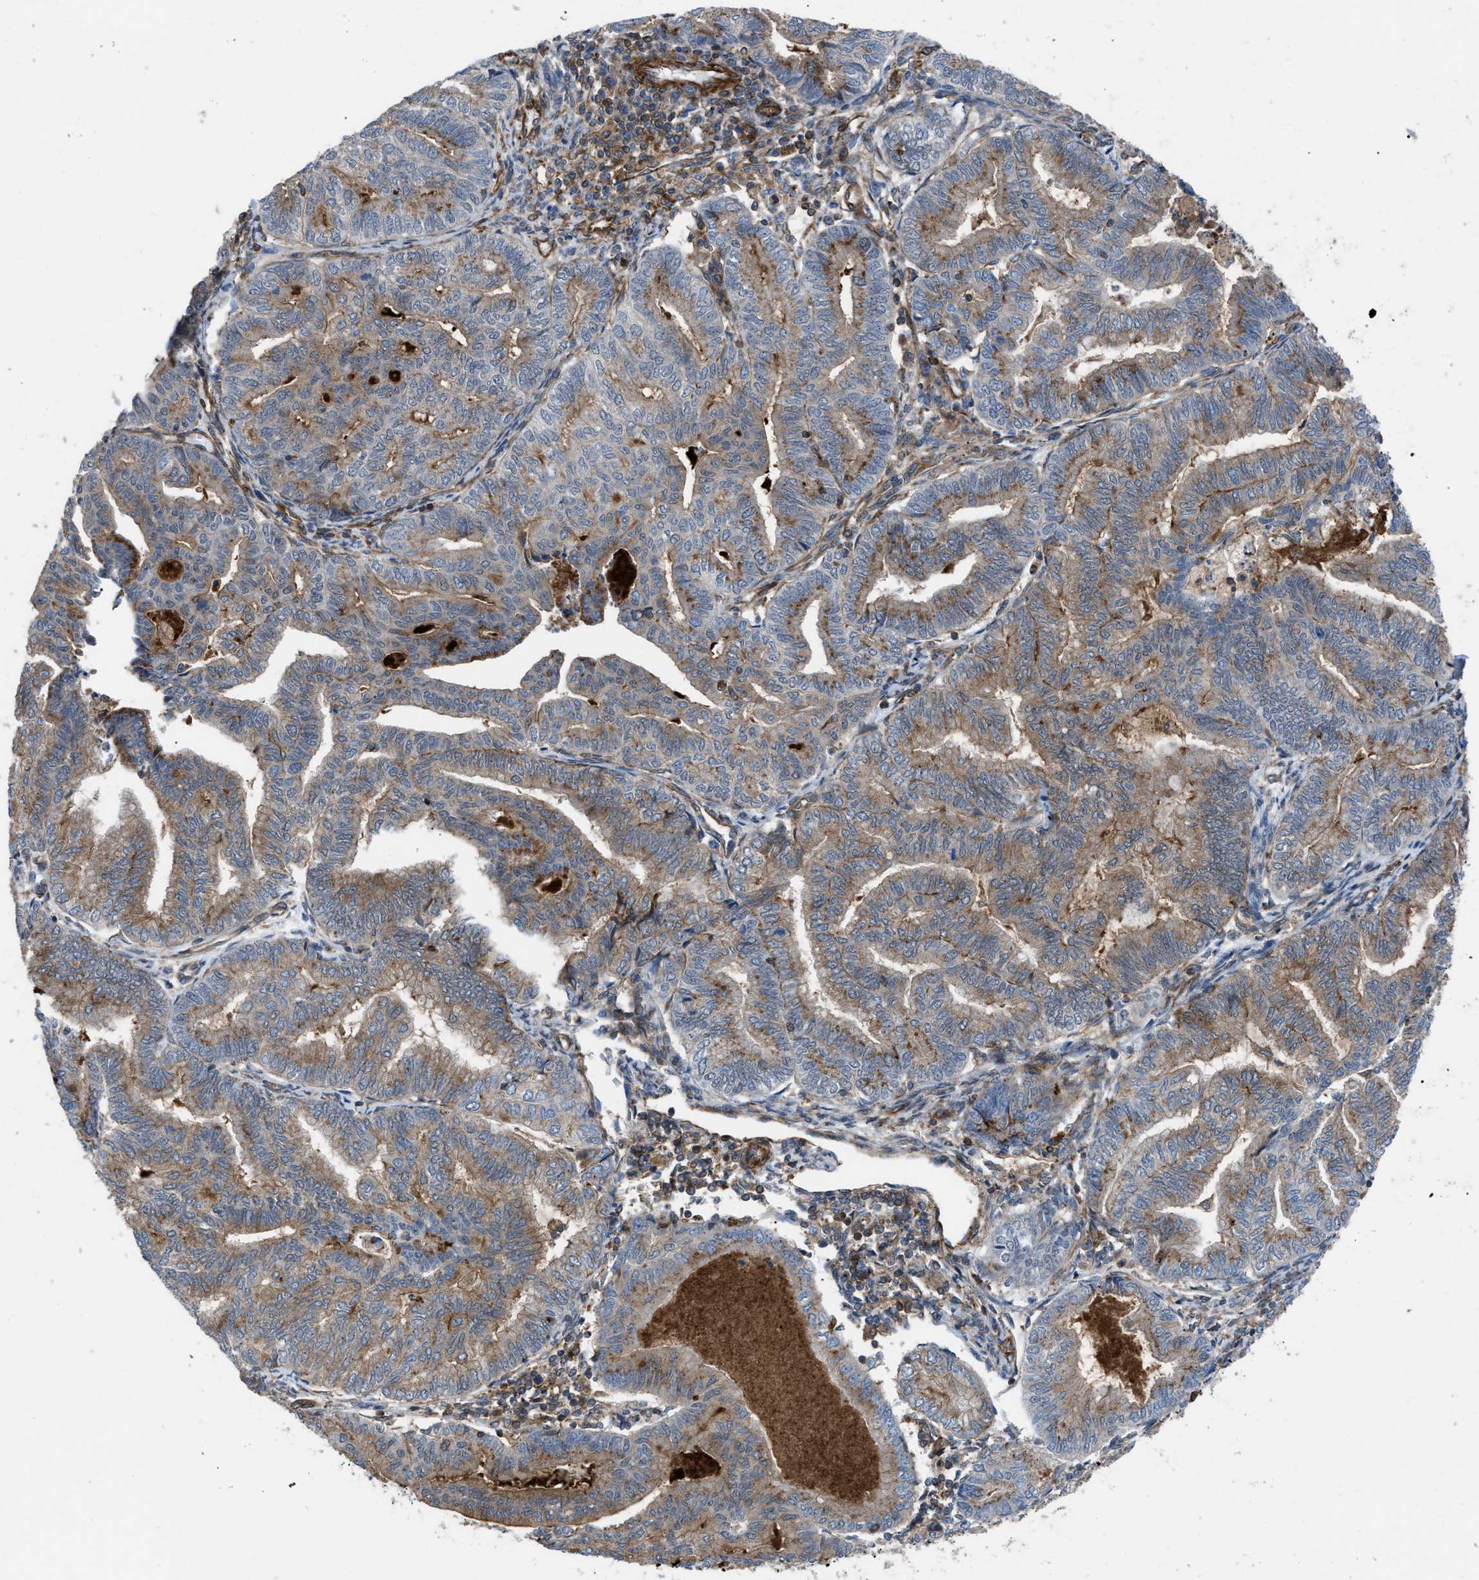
{"staining": {"intensity": "moderate", "quantity": "25%-75%", "location": "cytoplasmic/membranous"}, "tissue": "endometrial cancer", "cell_type": "Tumor cells", "image_type": "cancer", "snomed": [{"axis": "morphology", "description": "Adenocarcinoma, NOS"}, {"axis": "topography", "description": "Endometrium"}], "caption": "A brown stain highlights moderate cytoplasmic/membranous expression of a protein in endometrial cancer tumor cells.", "gene": "PTPRE", "patient": {"sex": "female", "age": 79}}